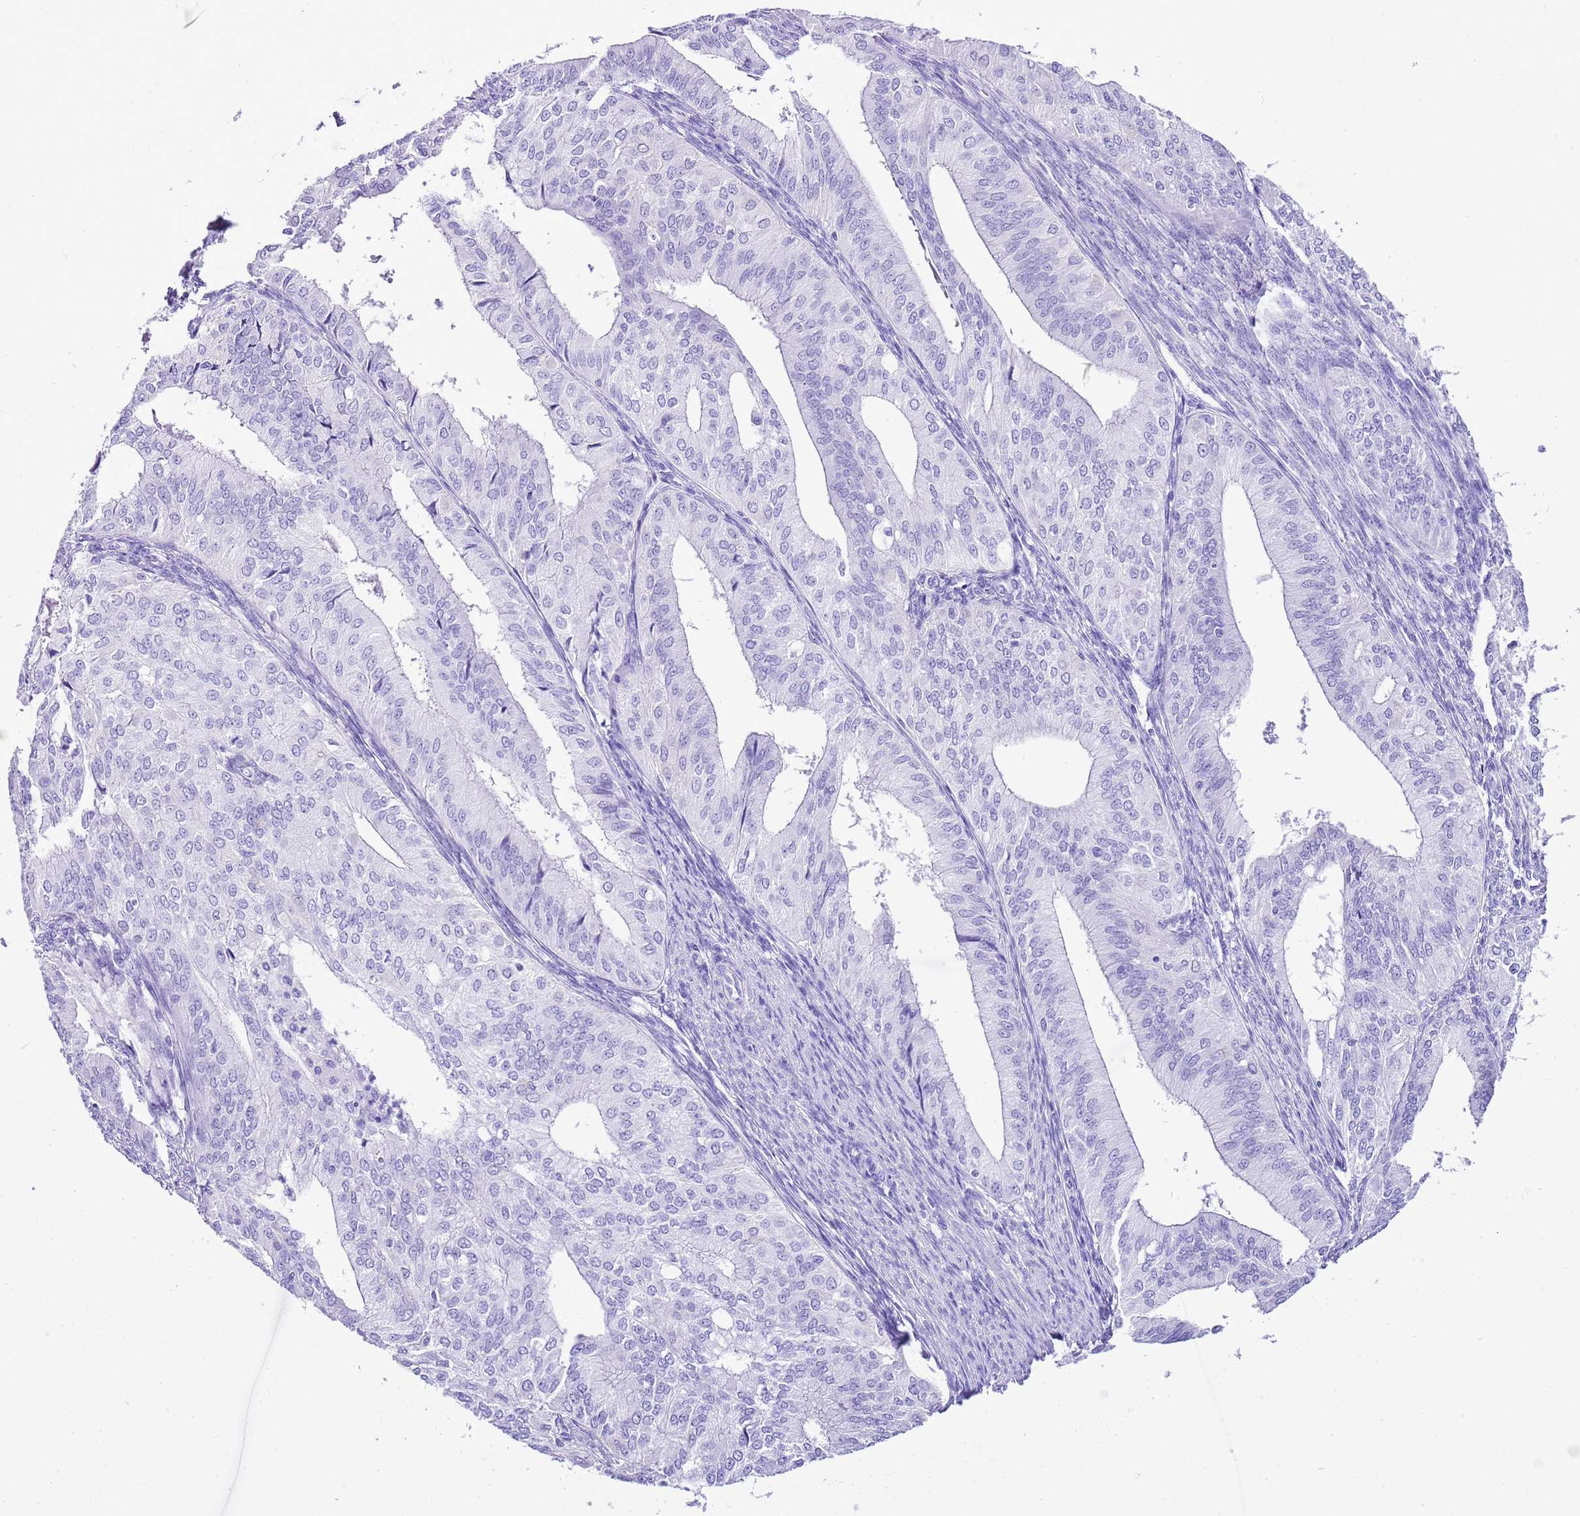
{"staining": {"intensity": "negative", "quantity": "none", "location": "none"}, "tissue": "endometrial cancer", "cell_type": "Tumor cells", "image_type": "cancer", "snomed": [{"axis": "morphology", "description": "Adenocarcinoma, NOS"}, {"axis": "topography", "description": "Endometrium"}], "caption": "The image exhibits no significant expression in tumor cells of endometrial adenocarcinoma. (Stains: DAB (3,3'-diaminobenzidine) immunohistochemistry (IHC) with hematoxylin counter stain, Microscopy: brightfield microscopy at high magnification).", "gene": "KCNC1", "patient": {"sex": "female", "age": 50}}